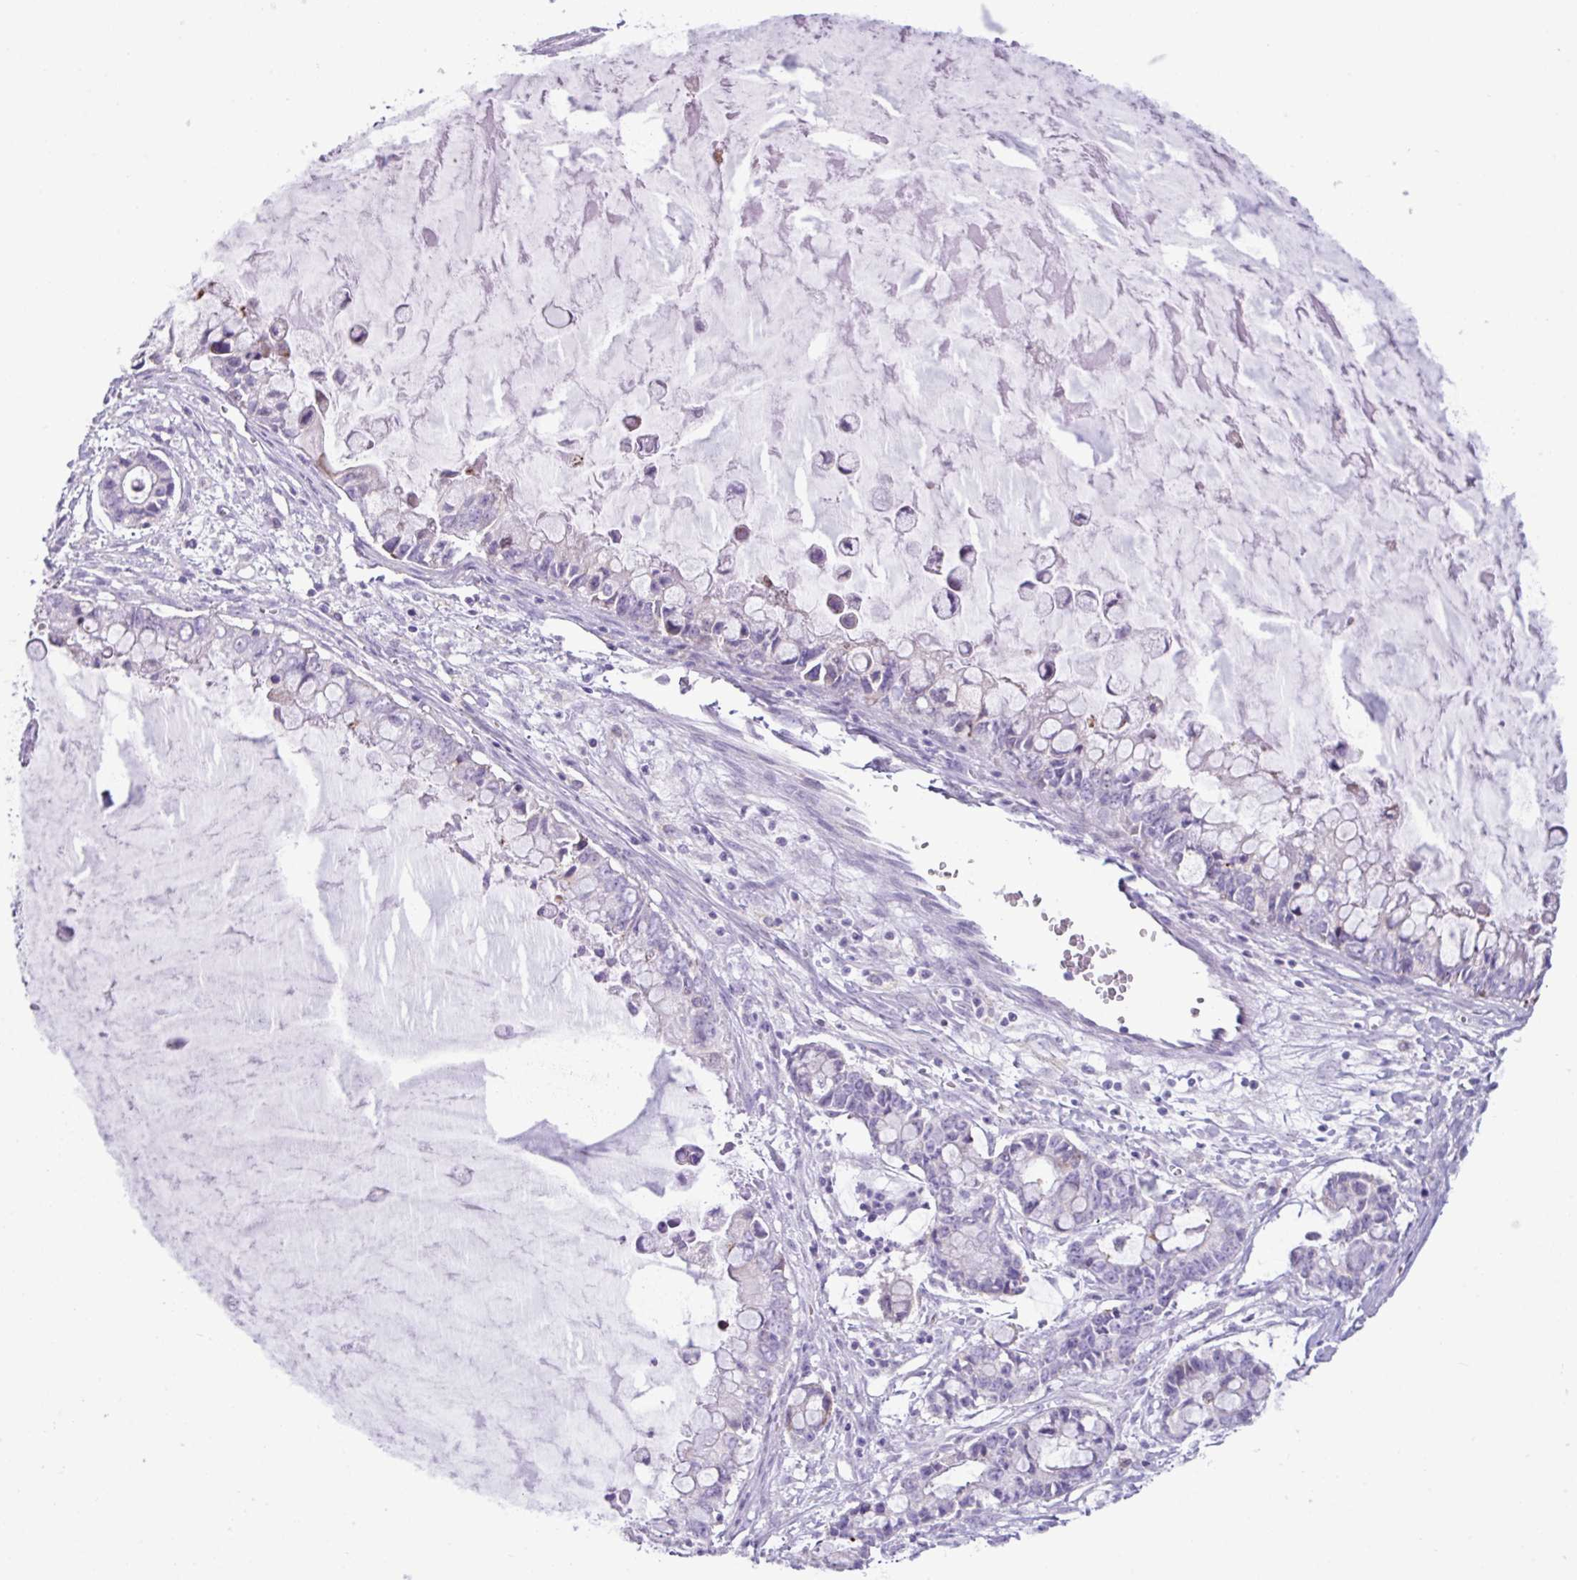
{"staining": {"intensity": "negative", "quantity": "none", "location": "none"}, "tissue": "ovarian cancer", "cell_type": "Tumor cells", "image_type": "cancer", "snomed": [{"axis": "morphology", "description": "Cystadenocarcinoma, mucinous, NOS"}, {"axis": "topography", "description": "Ovary"}], "caption": "This micrograph is of ovarian mucinous cystadenocarcinoma stained with immunohistochemistry to label a protein in brown with the nuclei are counter-stained blue. There is no positivity in tumor cells.", "gene": "RGS21", "patient": {"sex": "female", "age": 63}}